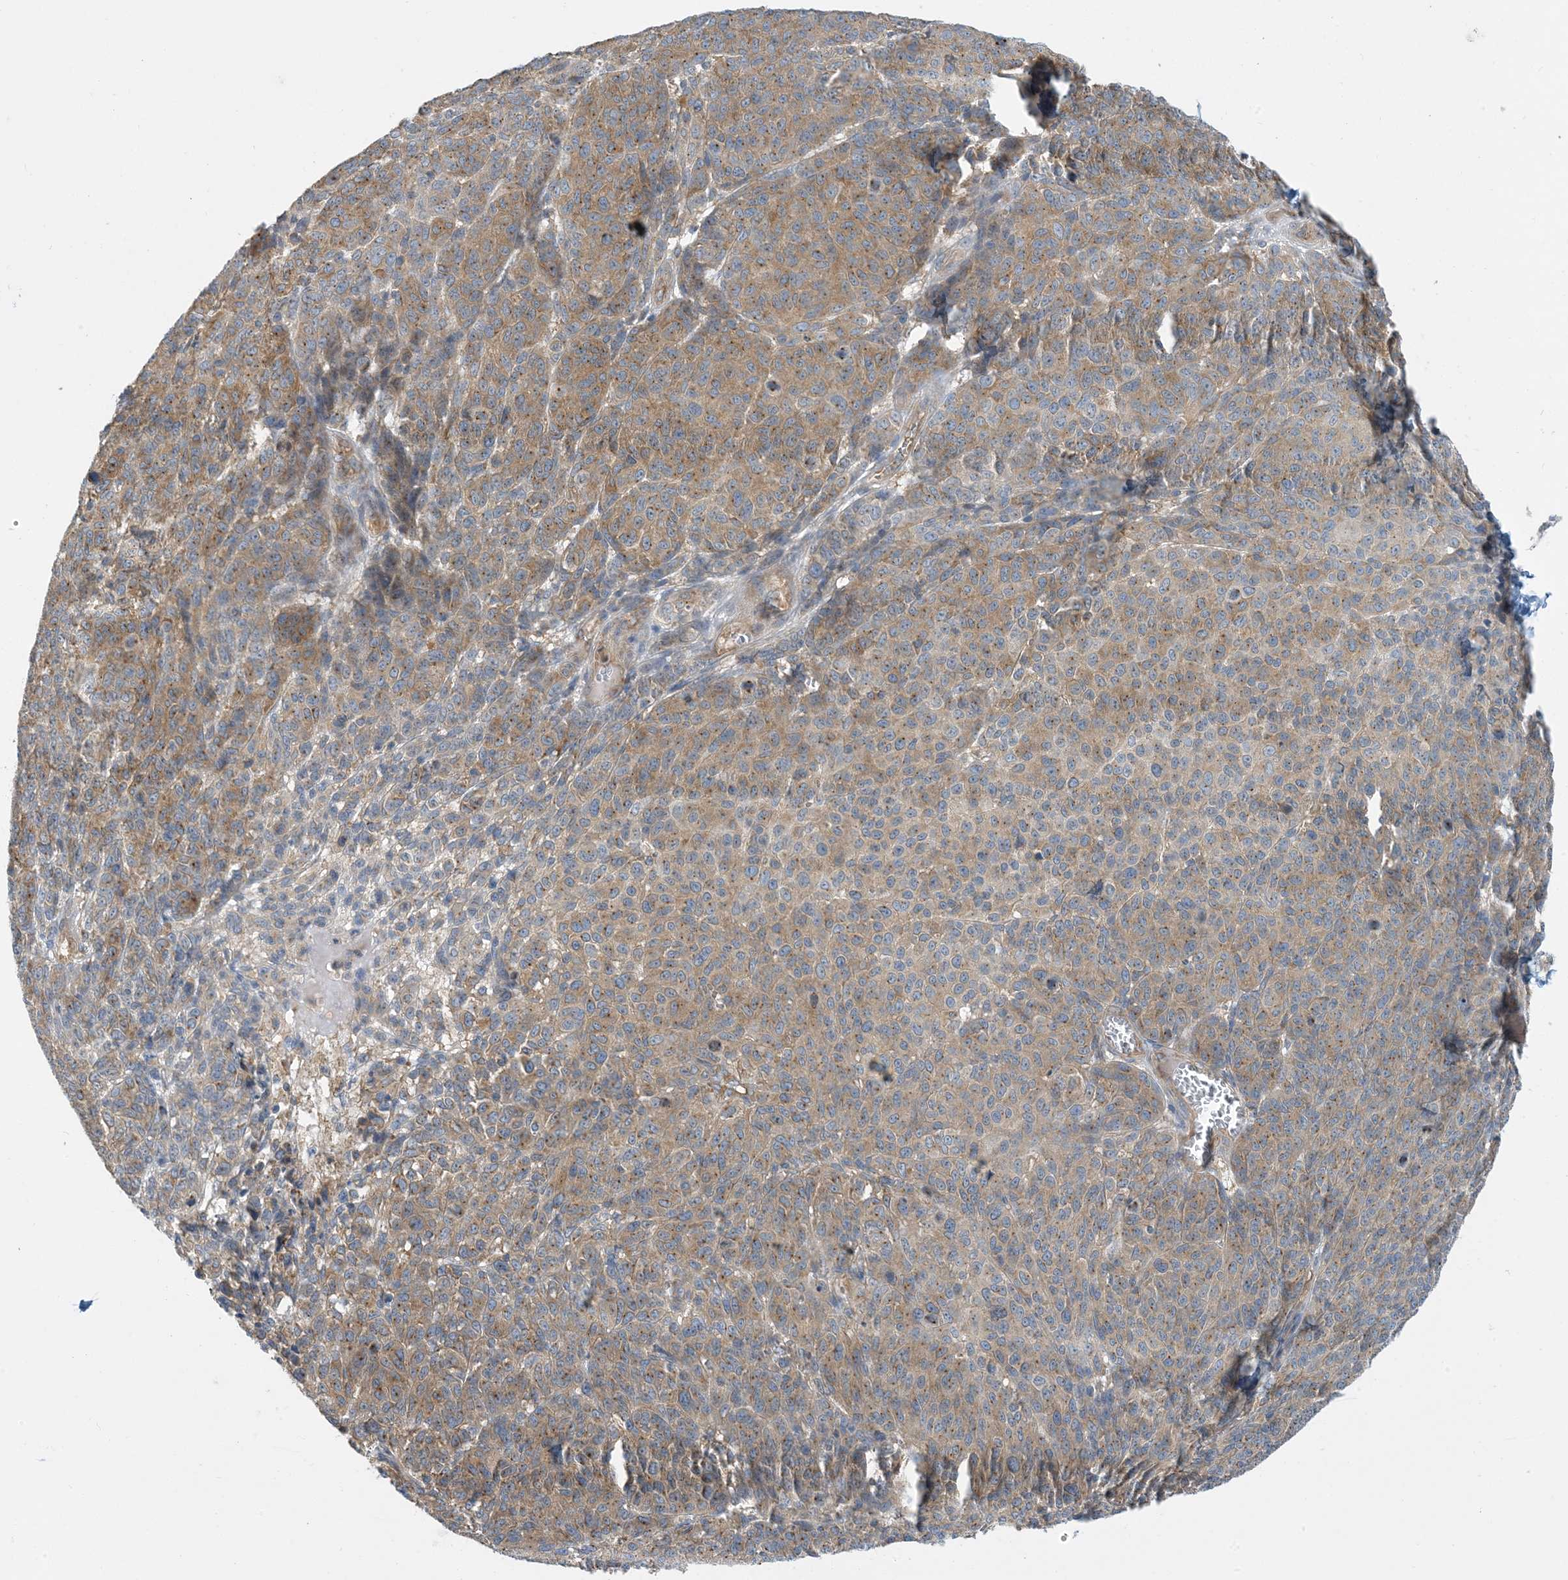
{"staining": {"intensity": "weak", "quantity": "25%-75%", "location": "cytoplasmic/membranous"}, "tissue": "melanoma", "cell_type": "Tumor cells", "image_type": "cancer", "snomed": [{"axis": "morphology", "description": "Malignant melanoma, NOS"}, {"axis": "topography", "description": "Skin"}], "caption": "Human malignant melanoma stained with a brown dye reveals weak cytoplasmic/membranous positive staining in about 25%-75% of tumor cells.", "gene": "SIDT1", "patient": {"sex": "male", "age": 49}}